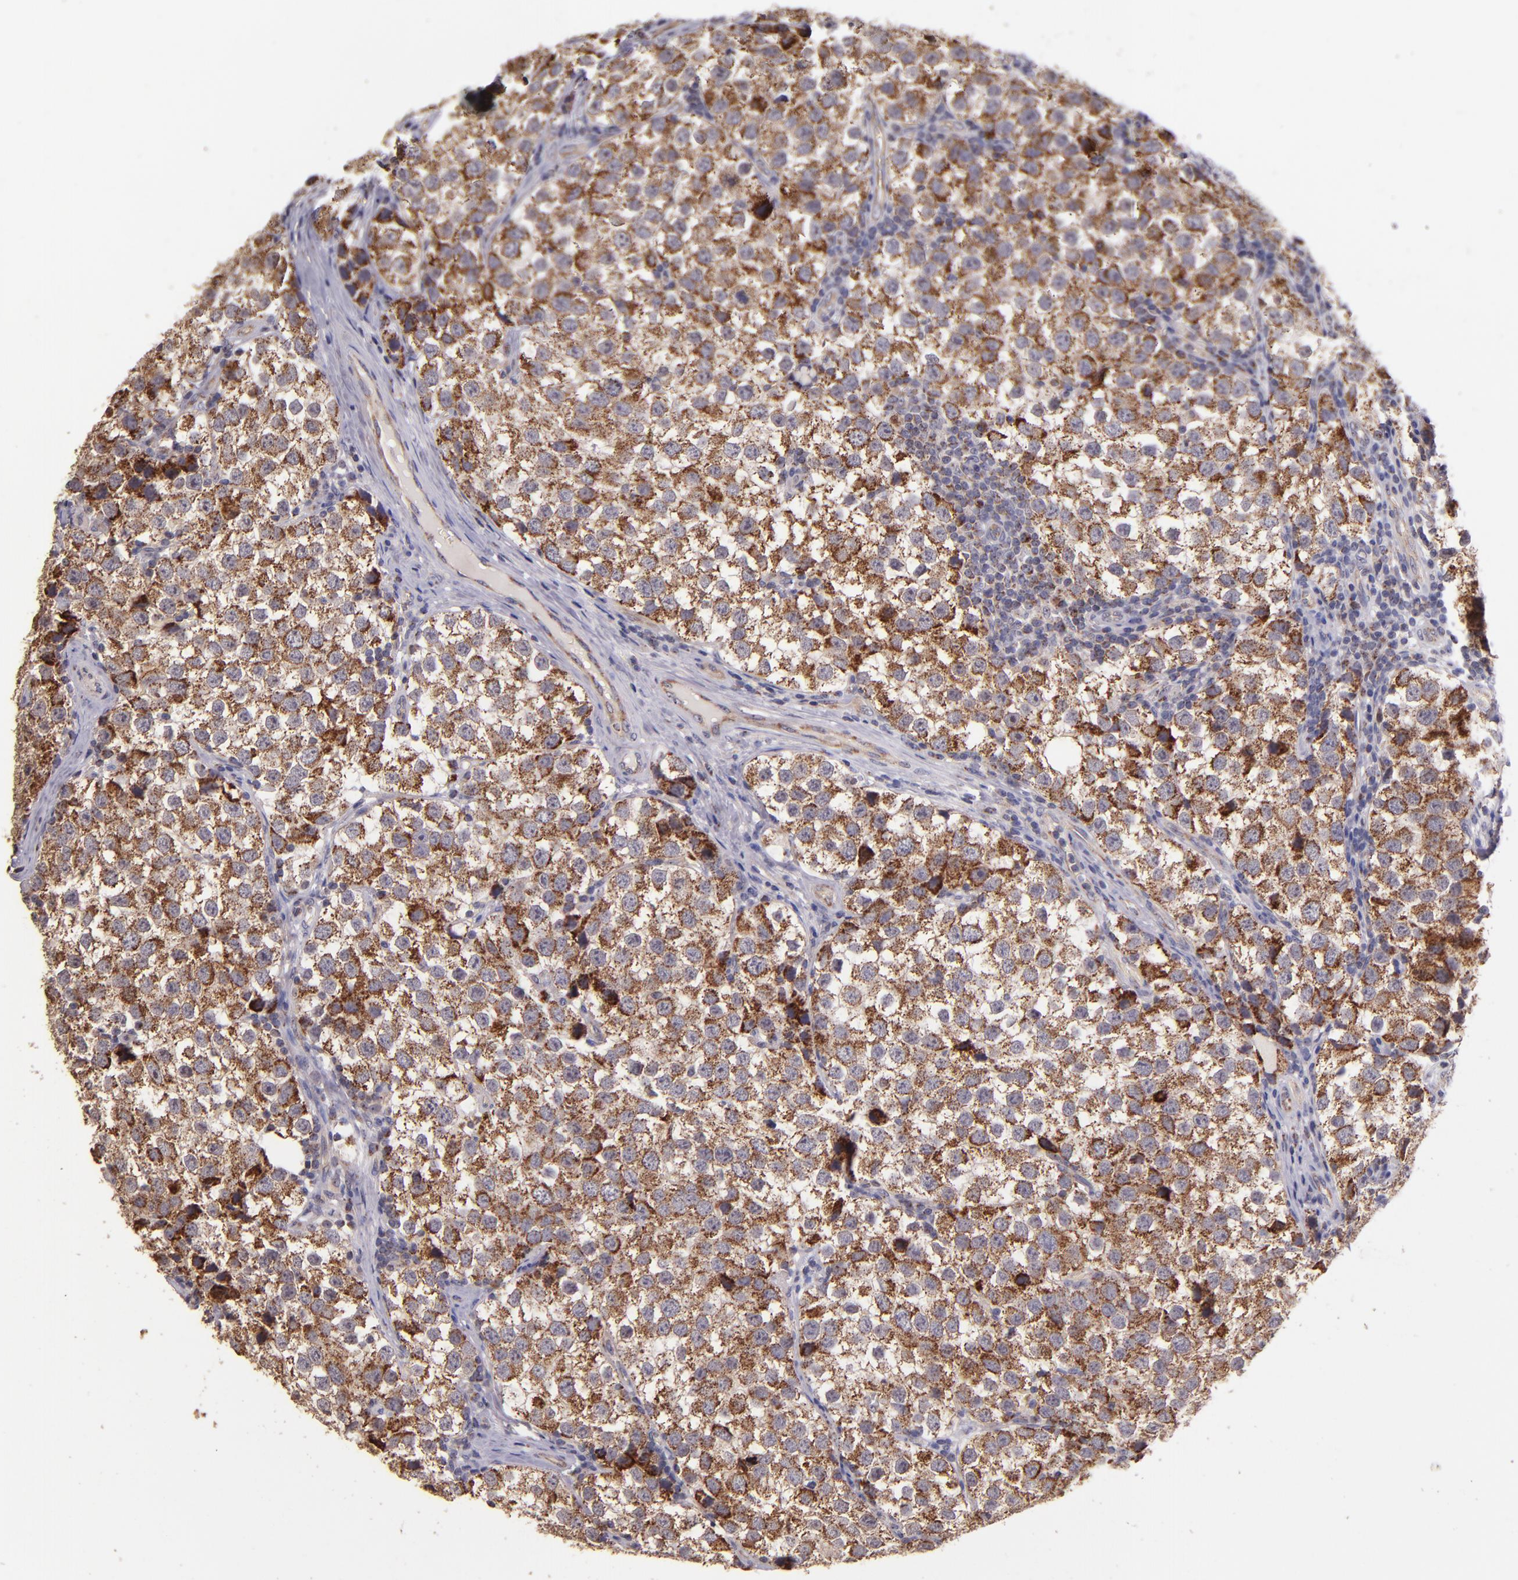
{"staining": {"intensity": "strong", "quantity": ">75%", "location": "cytoplasmic/membranous"}, "tissue": "testis cancer", "cell_type": "Tumor cells", "image_type": "cancer", "snomed": [{"axis": "morphology", "description": "Seminoma, NOS"}, {"axis": "topography", "description": "Testis"}], "caption": "A micrograph of human seminoma (testis) stained for a protein reveals strong cytoplasmic/membranous brown staining in tumor cells. (DAB IHC, brown staining for protein, blue staining for nuclei).", "gene": "SHC1", "patient": {"sex": "male", "age": 39}}